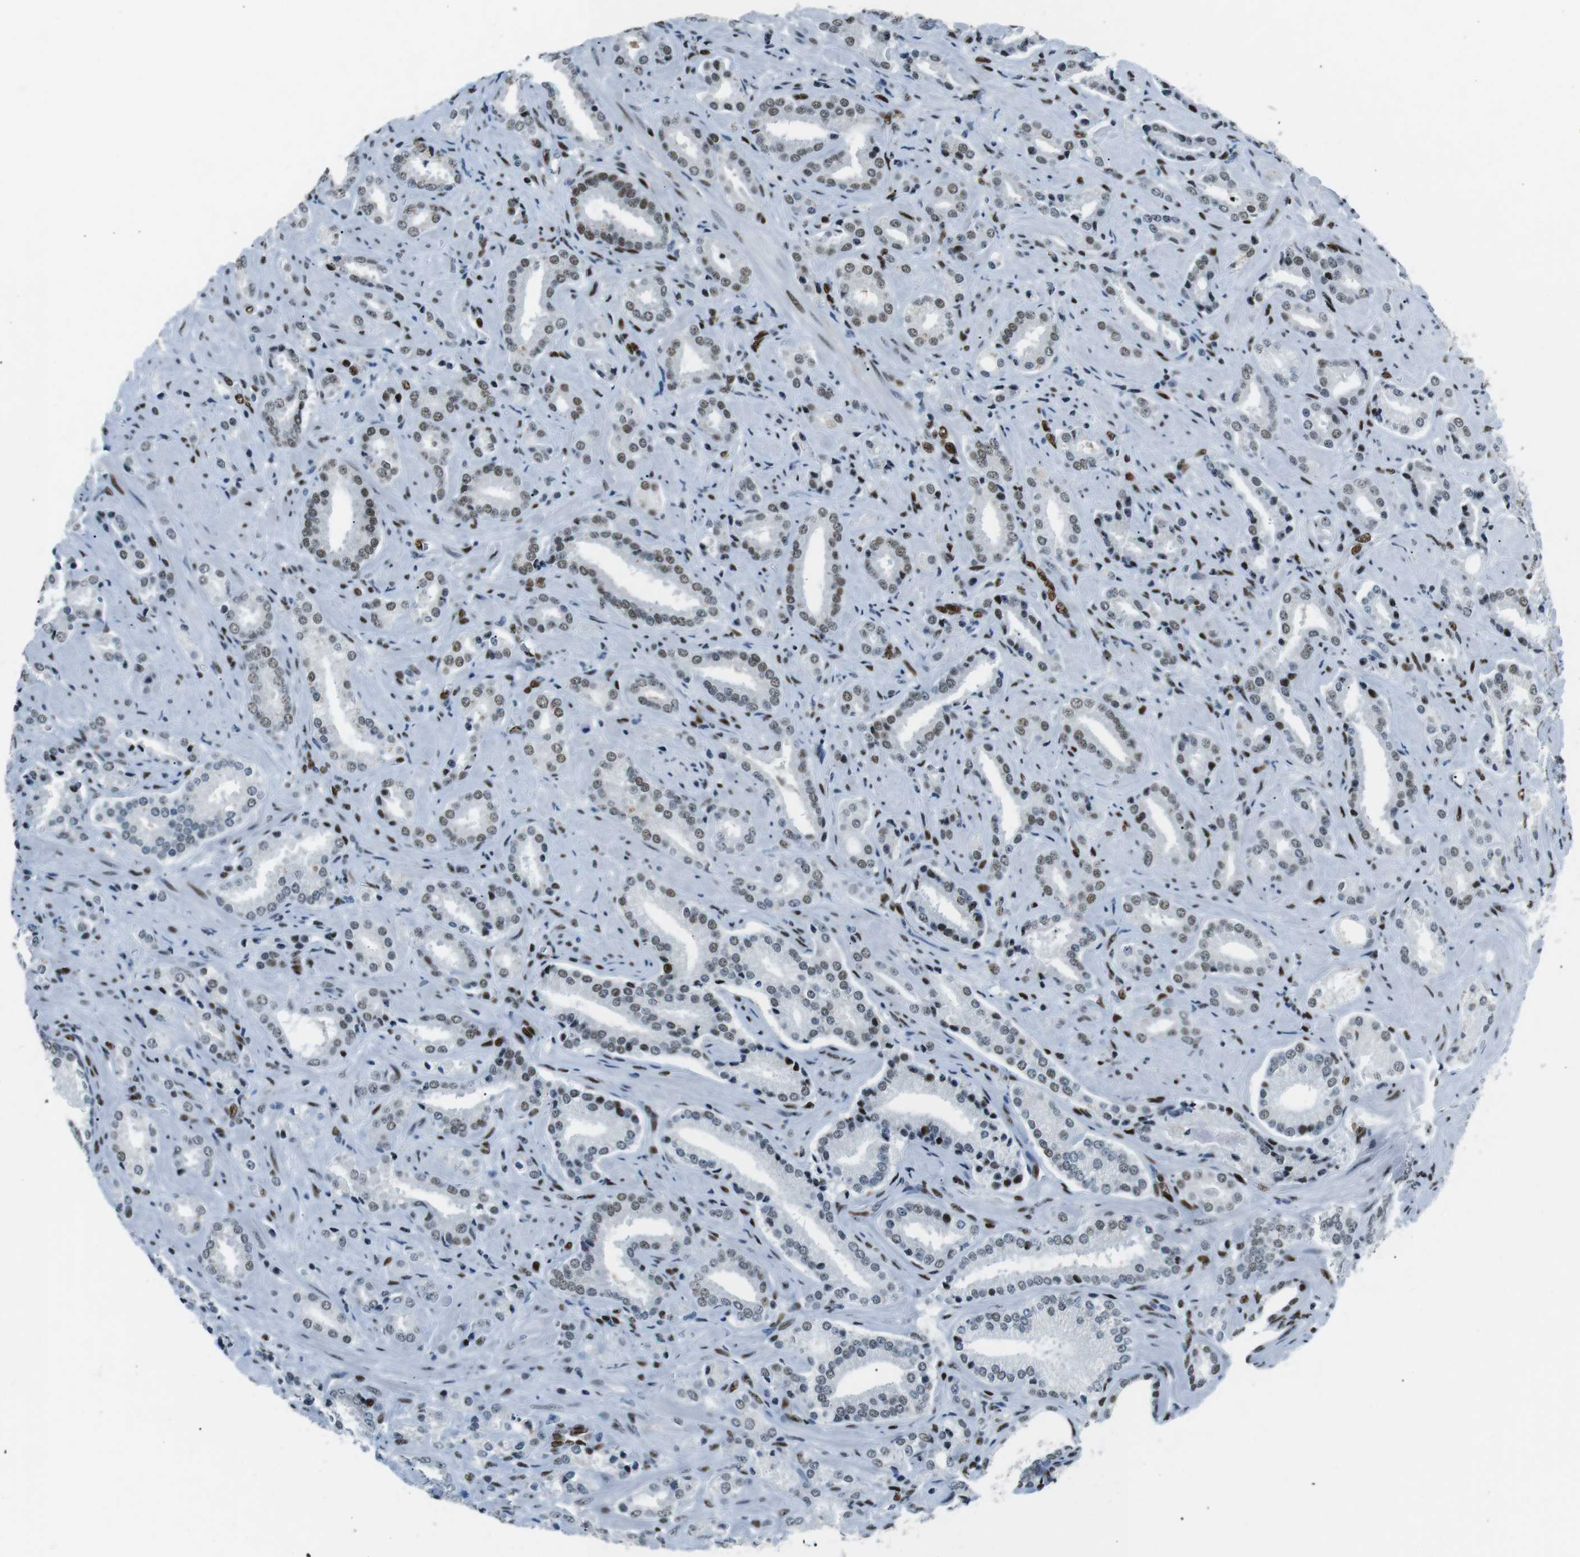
{"staining": {"intensity": "weak", "quantity": ">75%", "location": "nuclear"}, "tissue": "prostate cancer", "cell_type": "Tumor cells", "image_type": "cancer", "snomed": [{"axis": "morphology", "description": "Adenocarcinoma, High grade"}, {"axis": "topography", "description": "Prostate"}], "caption": "Immunohistochemical staining of human adenocarcinoma (high-grade) (prostate) reveals low levels of weak nuclear expression in about >75% of tumor cells. (DAB (3,3'-diaminobenzidine) IHC with brightfield microscopy, high magnification).", "gene": "PML", "patient": {"sex": "male", "age": 64}}